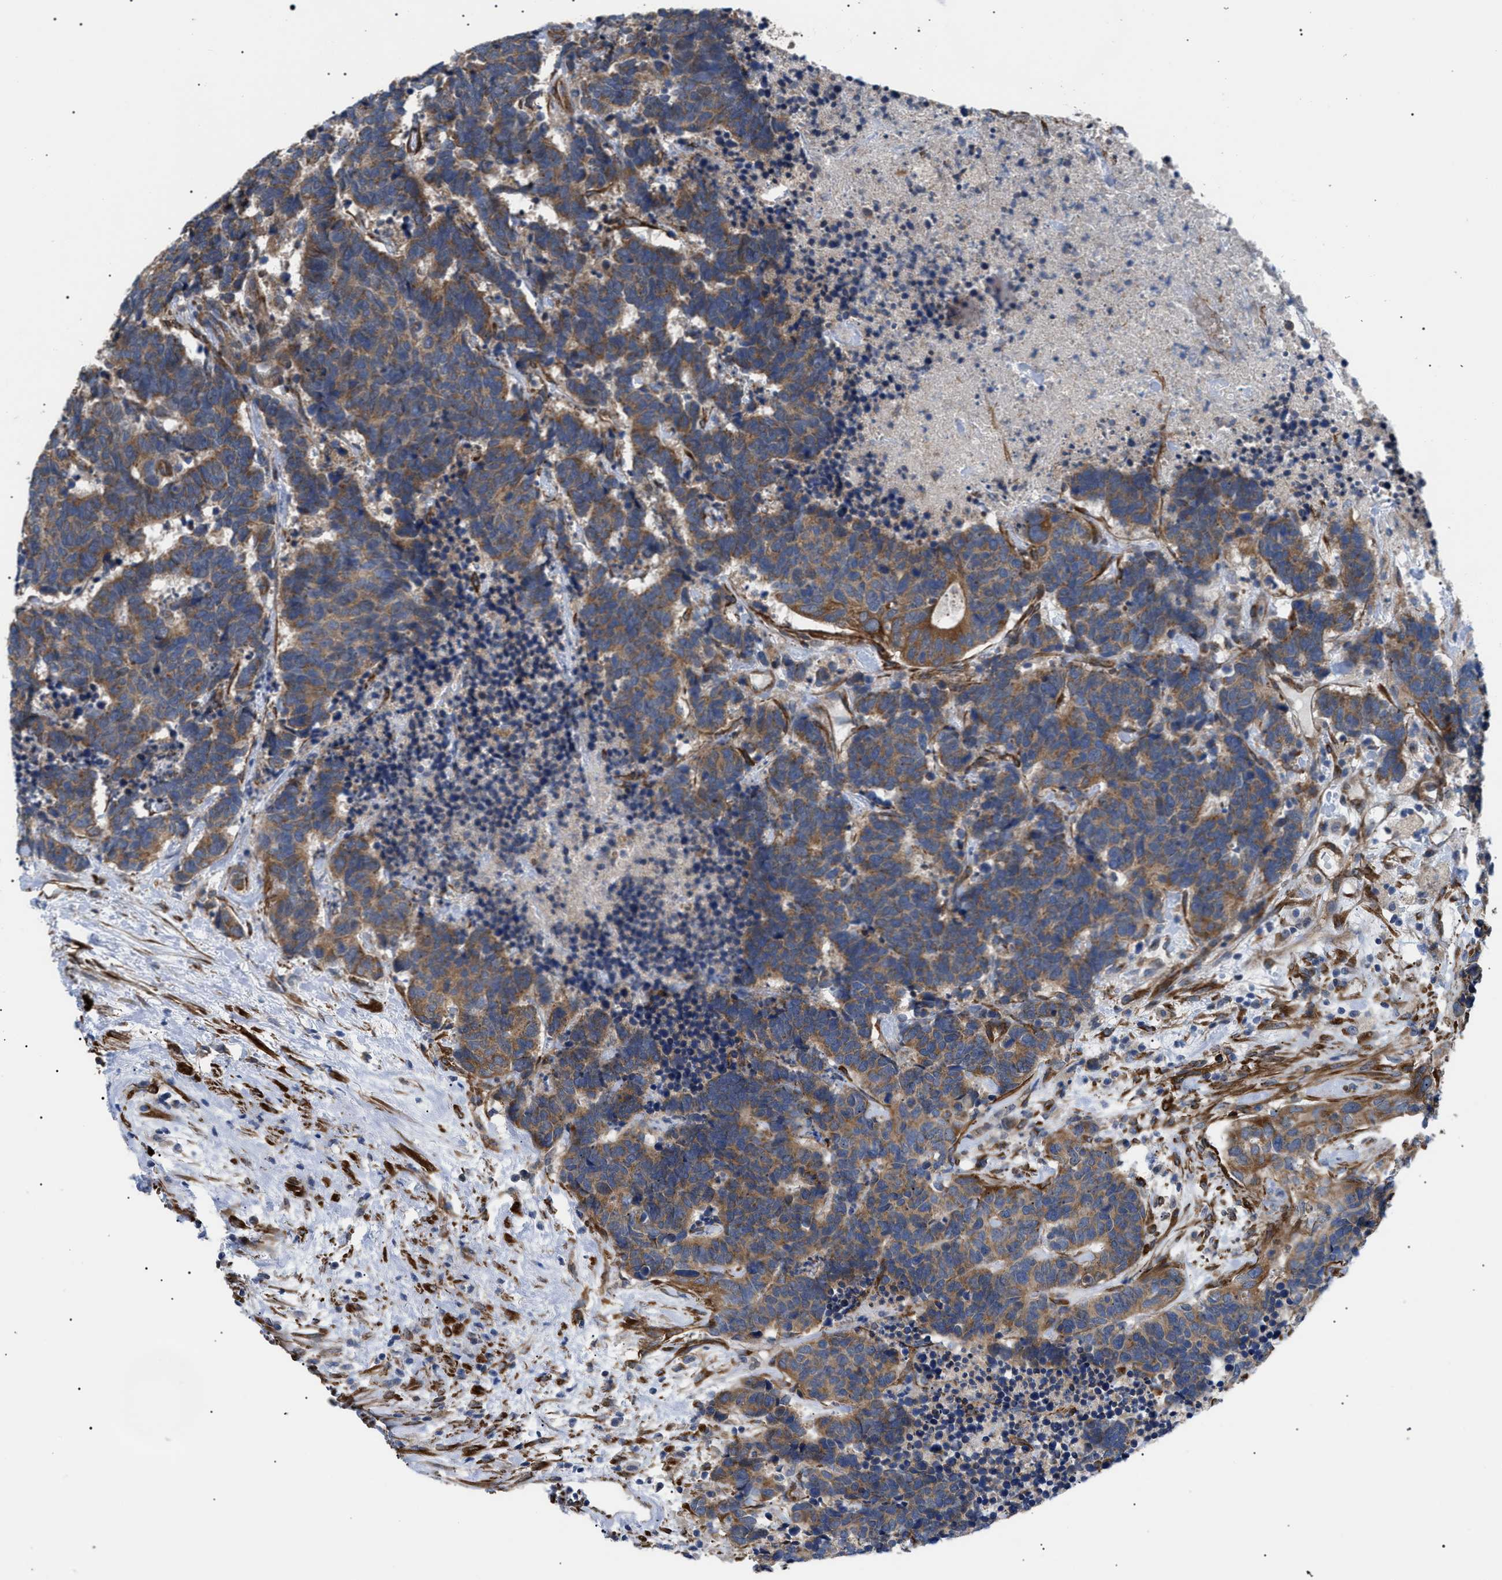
{"staining": {"intensity": "moderate", "quantity": ">75%", "location": "cytoplasmic/membranous"}, "tissue": "carcinoid", "cell_type": "Tumor cells", "image_type": "cancer", "snomed": [{"axis": "morphology", "description": "Carcinoma, NOS"}, {"axis": "morphology", "description": "Carcinoid, malignant, NOS"}, {"axis": "topography", "description": "Urinary bladder"}], "caption": "Tumor cells exhibit moderate cytoplasmic/membranous expression in approximately >75% of cells in carcinoma.", "gene": "MYO10", "patient": {"sex": "male", "age": 57}}